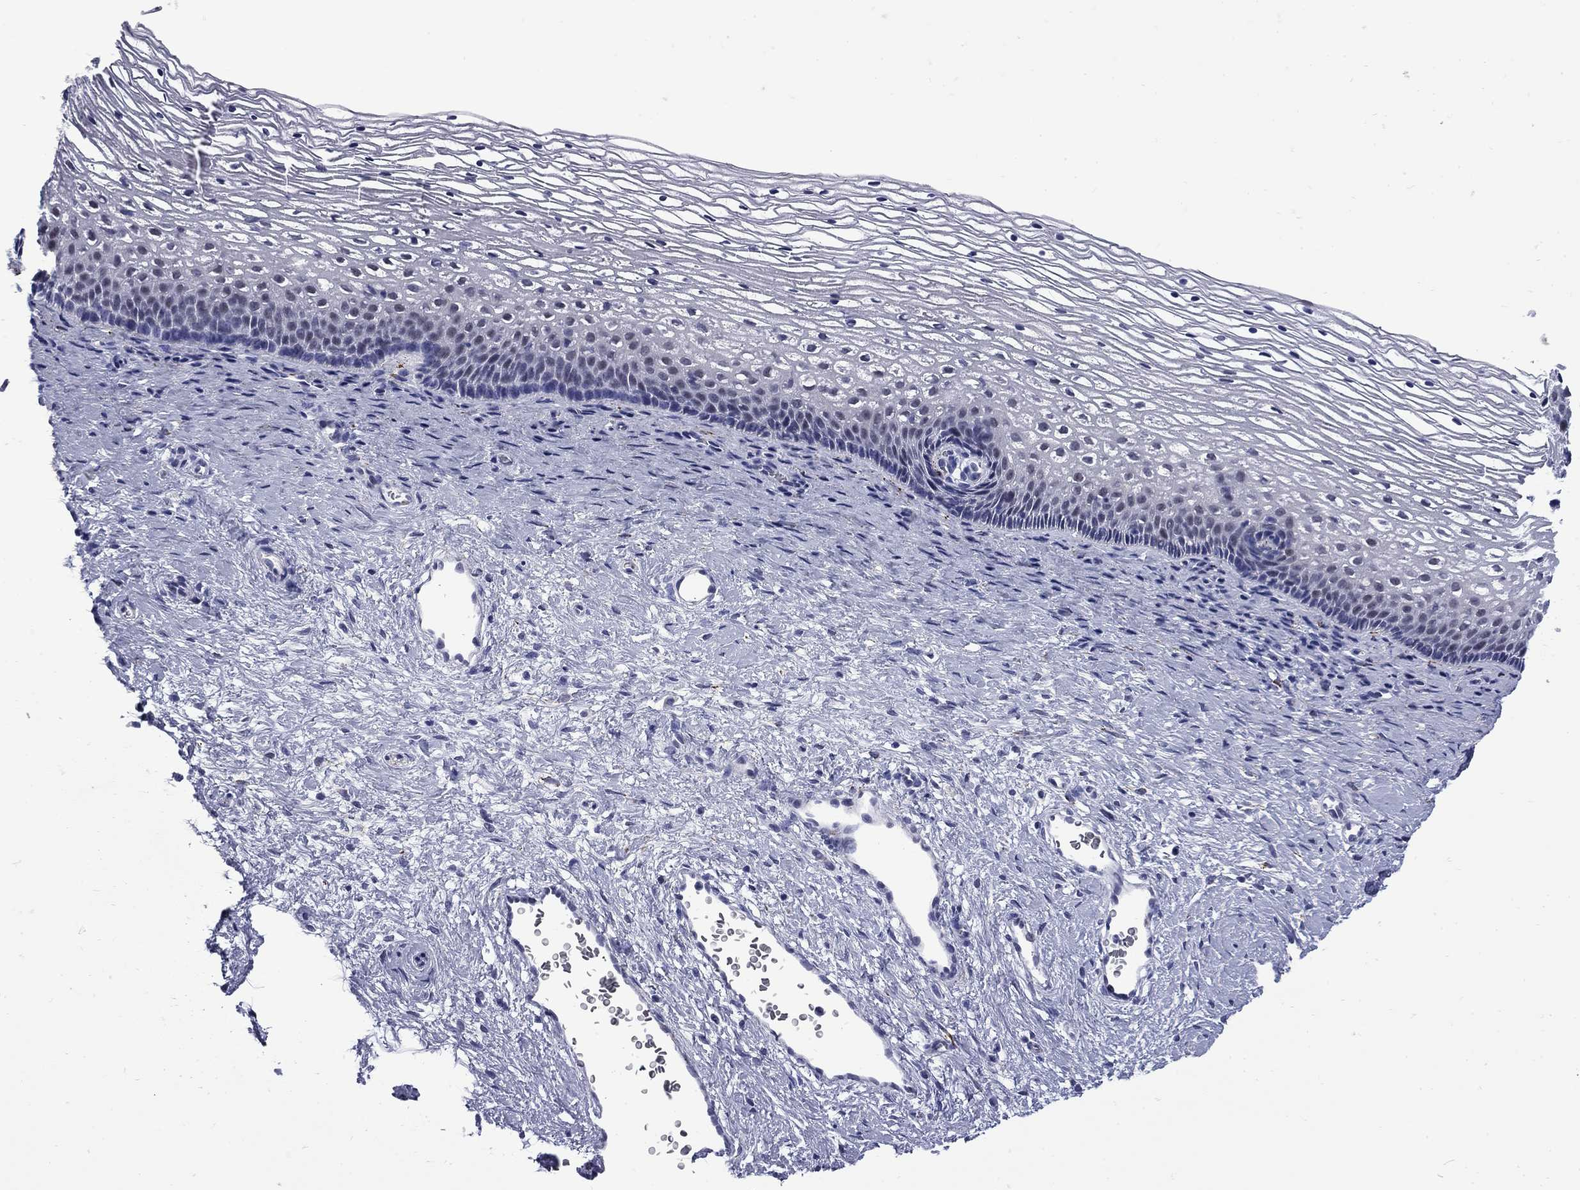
{"staining": {"intensity": "negative", "quantity": "none", "location": "none"}, "tissue": "cervix", "cell_type": "Glandular cells", "image_type": "normal", "snomed": [{"axis": "morphology", "description": "Normal tissue, NOS"}, {"axis": "topography", "description": "Cervix"}], "caption": "A high-resolution micrograph shows immunohistochemistry (IHC) staining of normal cervix, which displays no significant staining in glandular cells.", "gene": "MGARP", "patient": {"sex": "female", "age": 34}}